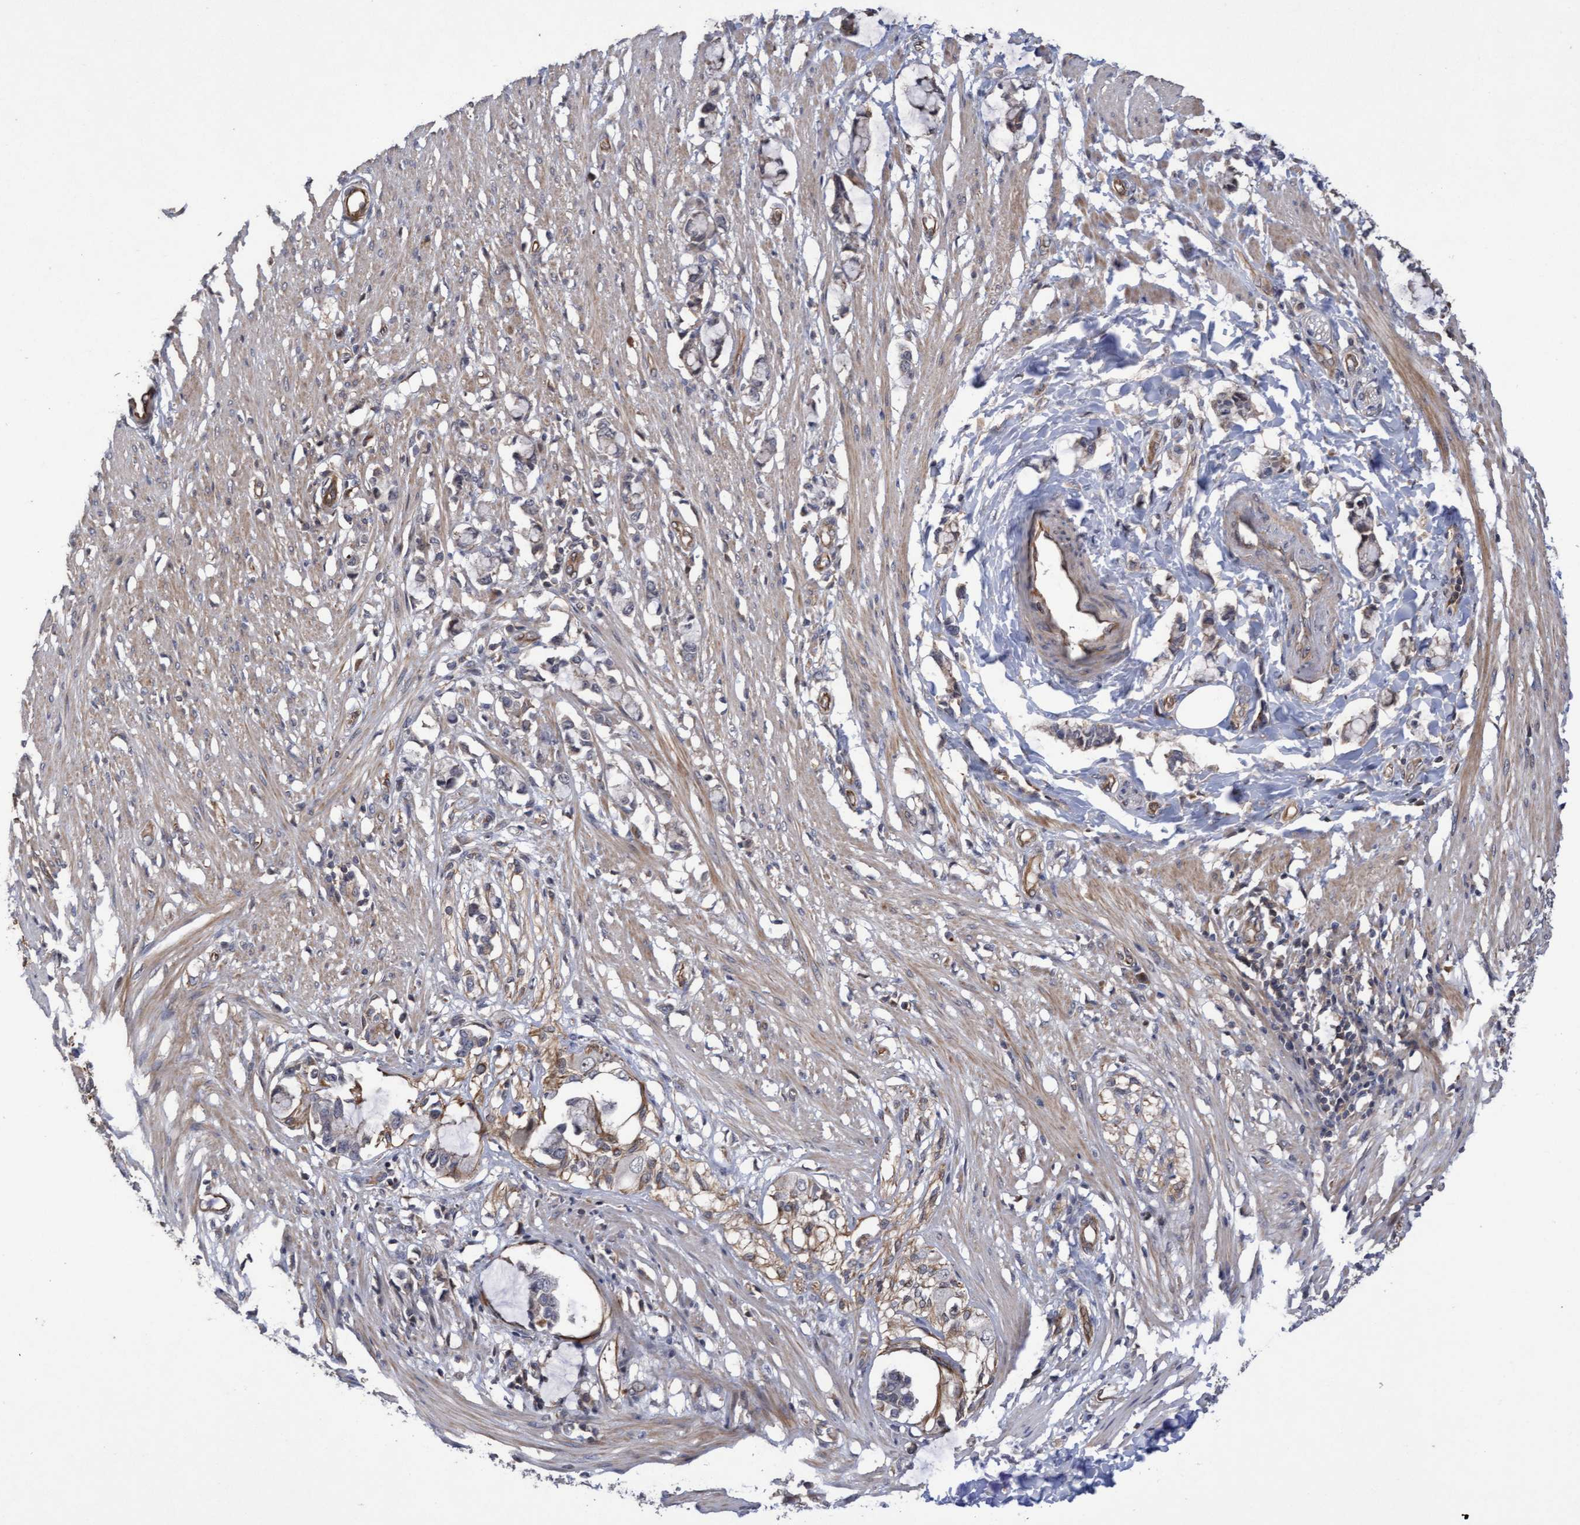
{"staining": {"intensity": "weak", "quantity": "25%-75%", "location": "cytoplasmic/membranous"}, "tissue": "smooth muscle", "cell_type": "Smooth muscle cells", "image_type": "normal", "snomed": [{"axis": "morphology", "description": "Normal tissue, NOS"}, {"axis": "morphology", "description": "Adenocarcinoma, NOS"}, {"axis": "topography", "description": "Smooth muscle"}, {"axis": "topography", "description": "Colon"}], "caption": "Smooth muscle cells display low levels of weak cytoplasmic/membranous positivity in about 25%-75% of cells in unremarkable human smooth muscle.", "gene": "COBL", "patient": {"sex": "male", "age": 14}}